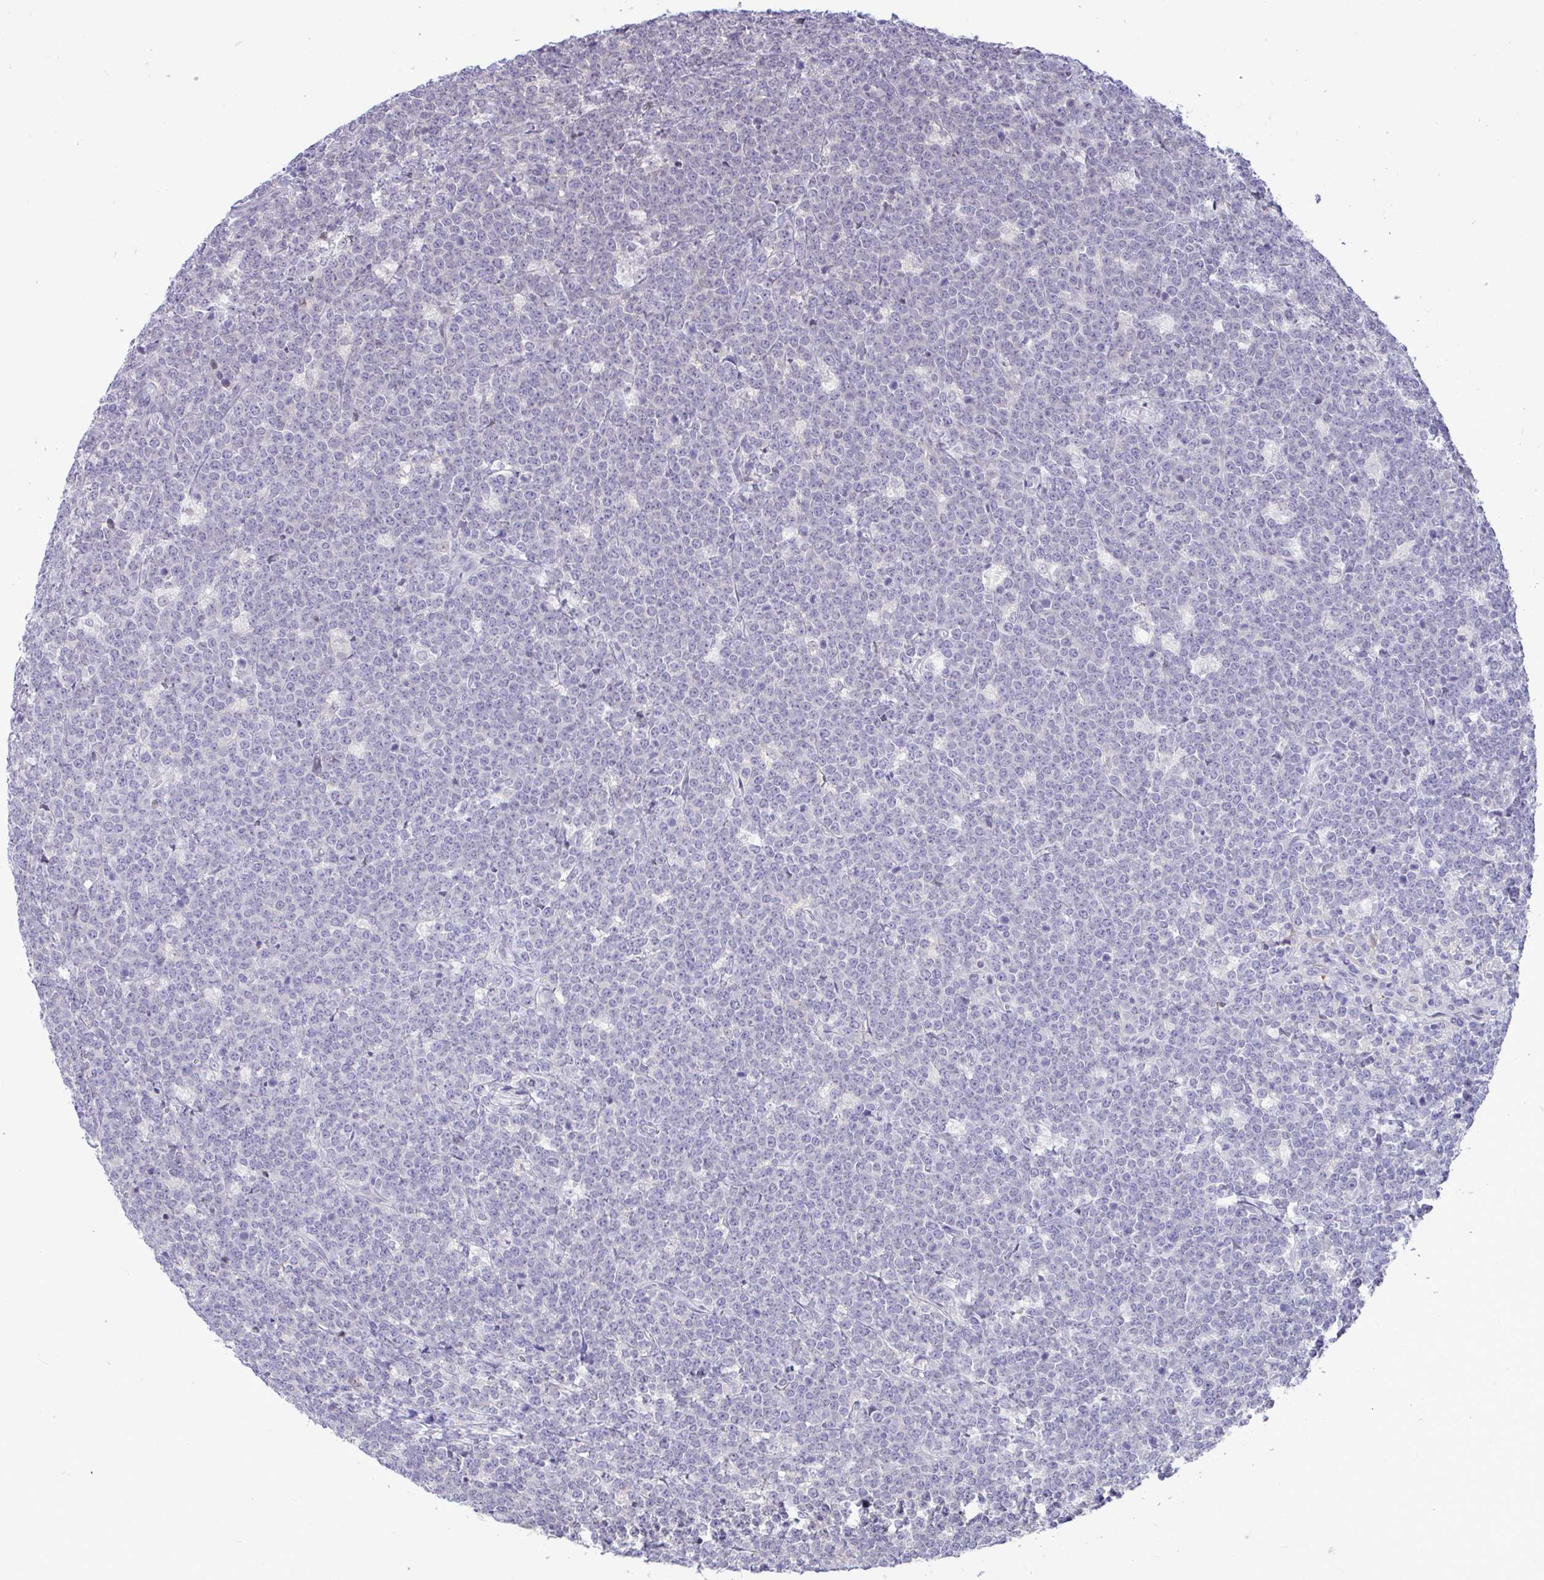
{"staining": {"intensity": "negative", "quantity": "none", "location": "none"}, "tissue": "lymphoma", "cell_type": "Tumor cells", "image_type": "cancer", "snomed": [{"axis": "morphology", "description": "Malignant lymphoma, non-Hodgkin's type, High grade"}, {"axis": "topography", "description": "Small intestine"}, {"axis": "topography", "description": "Colon"}], "caption": "High magnification brightfield microscopy of malignant lymphoma, non-Hodgkin's type (high-grade) stained with DAB (brown) and counterstained with hematoxylin (blue): tumor cells show no significant staining. The staining is performed using DAB (3,3'-diaminobenzidine) brown chromogen with nuclei counter-stained in using hematoxylin.", "gene": "ZNF485", "patient": {"sex": "male", "age": 8}}